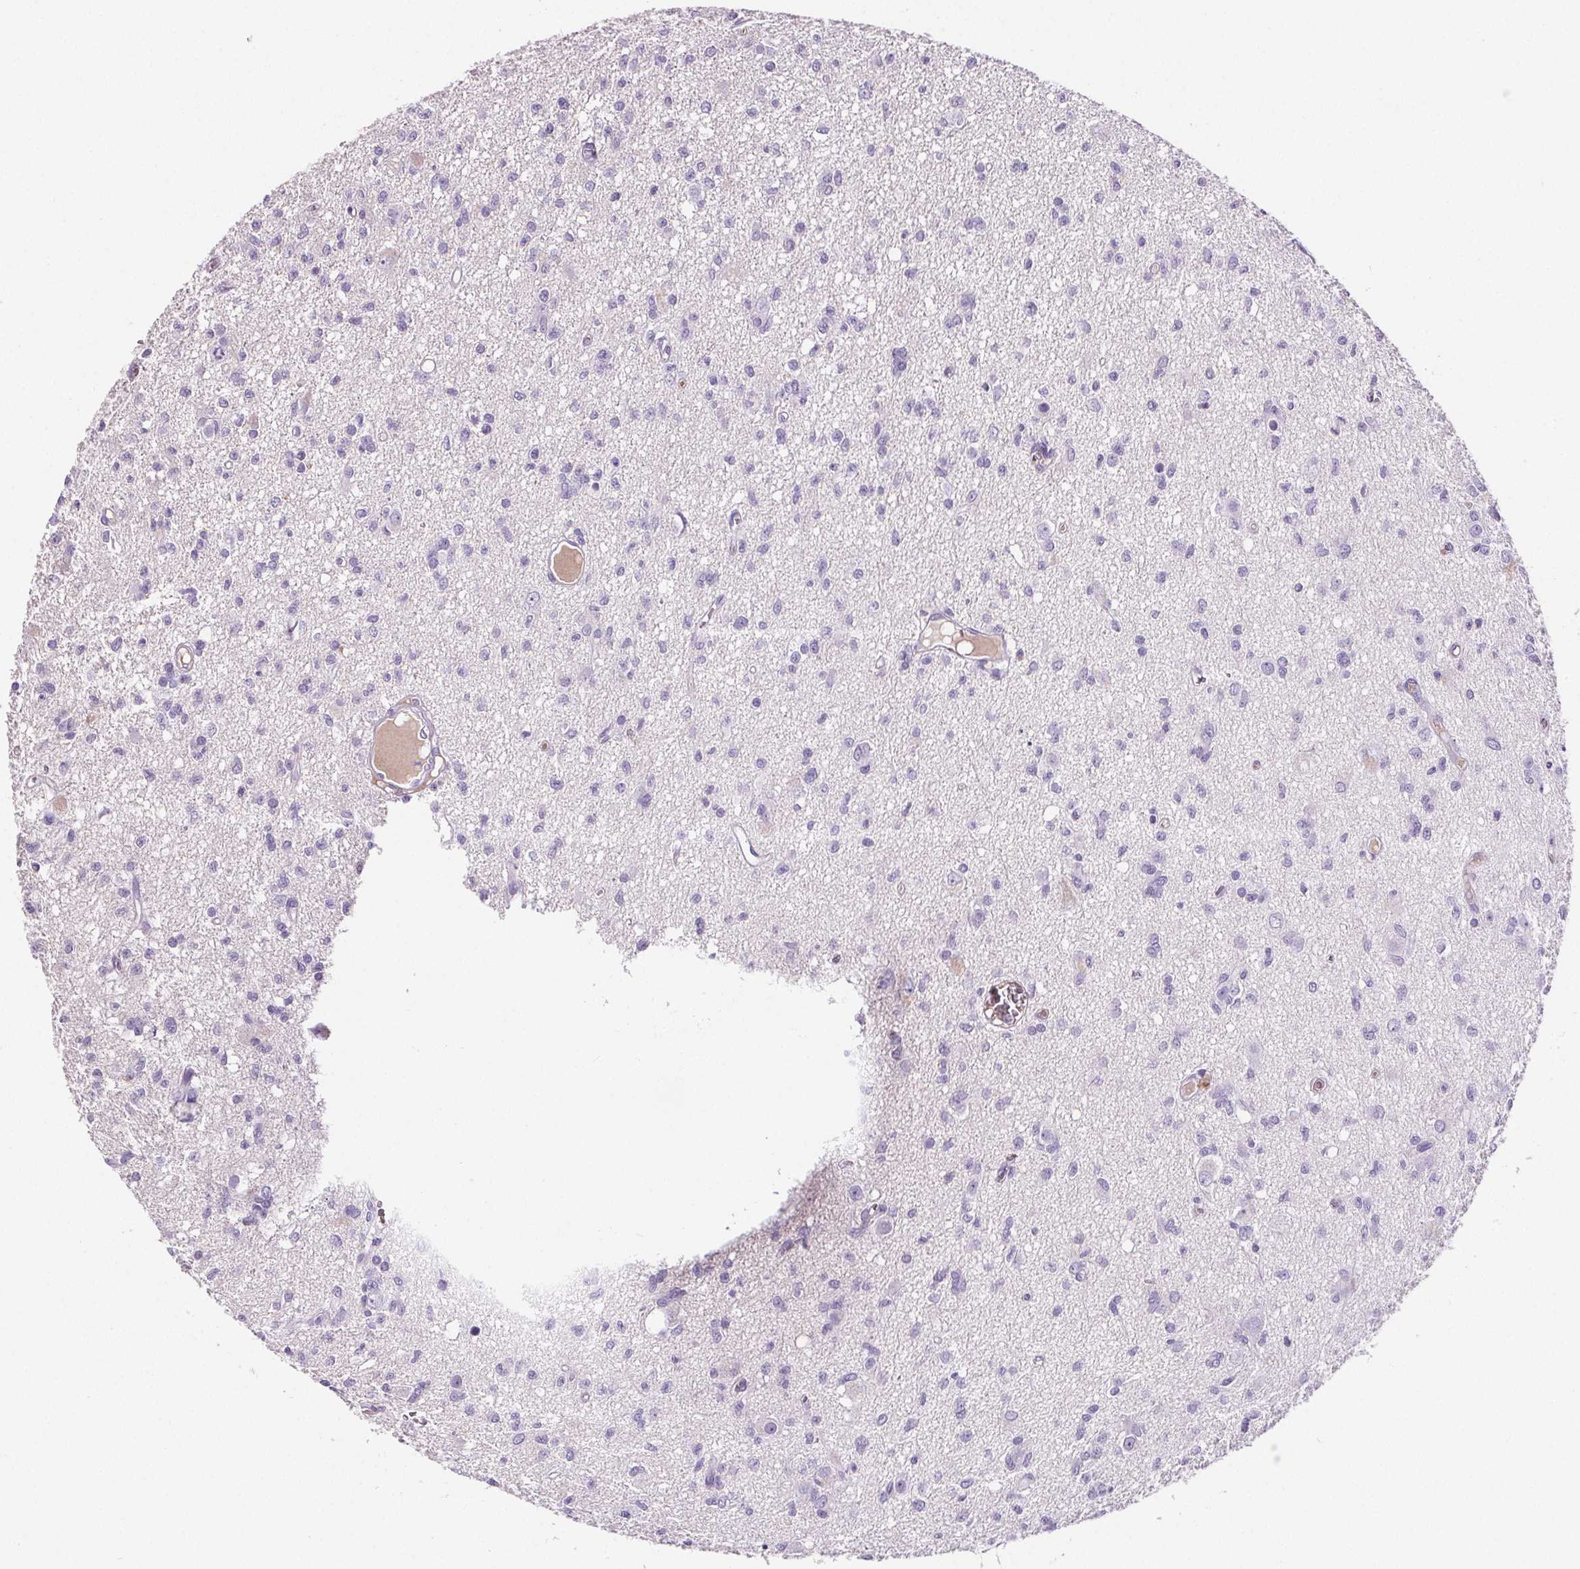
{"staining": {"intensity": "negative", "quantity": "none", "location": "none"}, "tissue": "glioma", "cell_type": "Tumor cells", "image_type": "cancer", "snomed": [{"axis": "morphology", "description": "Glioma, malignant, Low grade"}, {"axis": "topography", "description": "Brain"}], "caption": "A high-resolution photomicrograph shows IHC staining of glioma, which exhibits no significant staining in tumor cells.", "gene": "CD5L", "patient": {"sex": "male", "age": 64}}